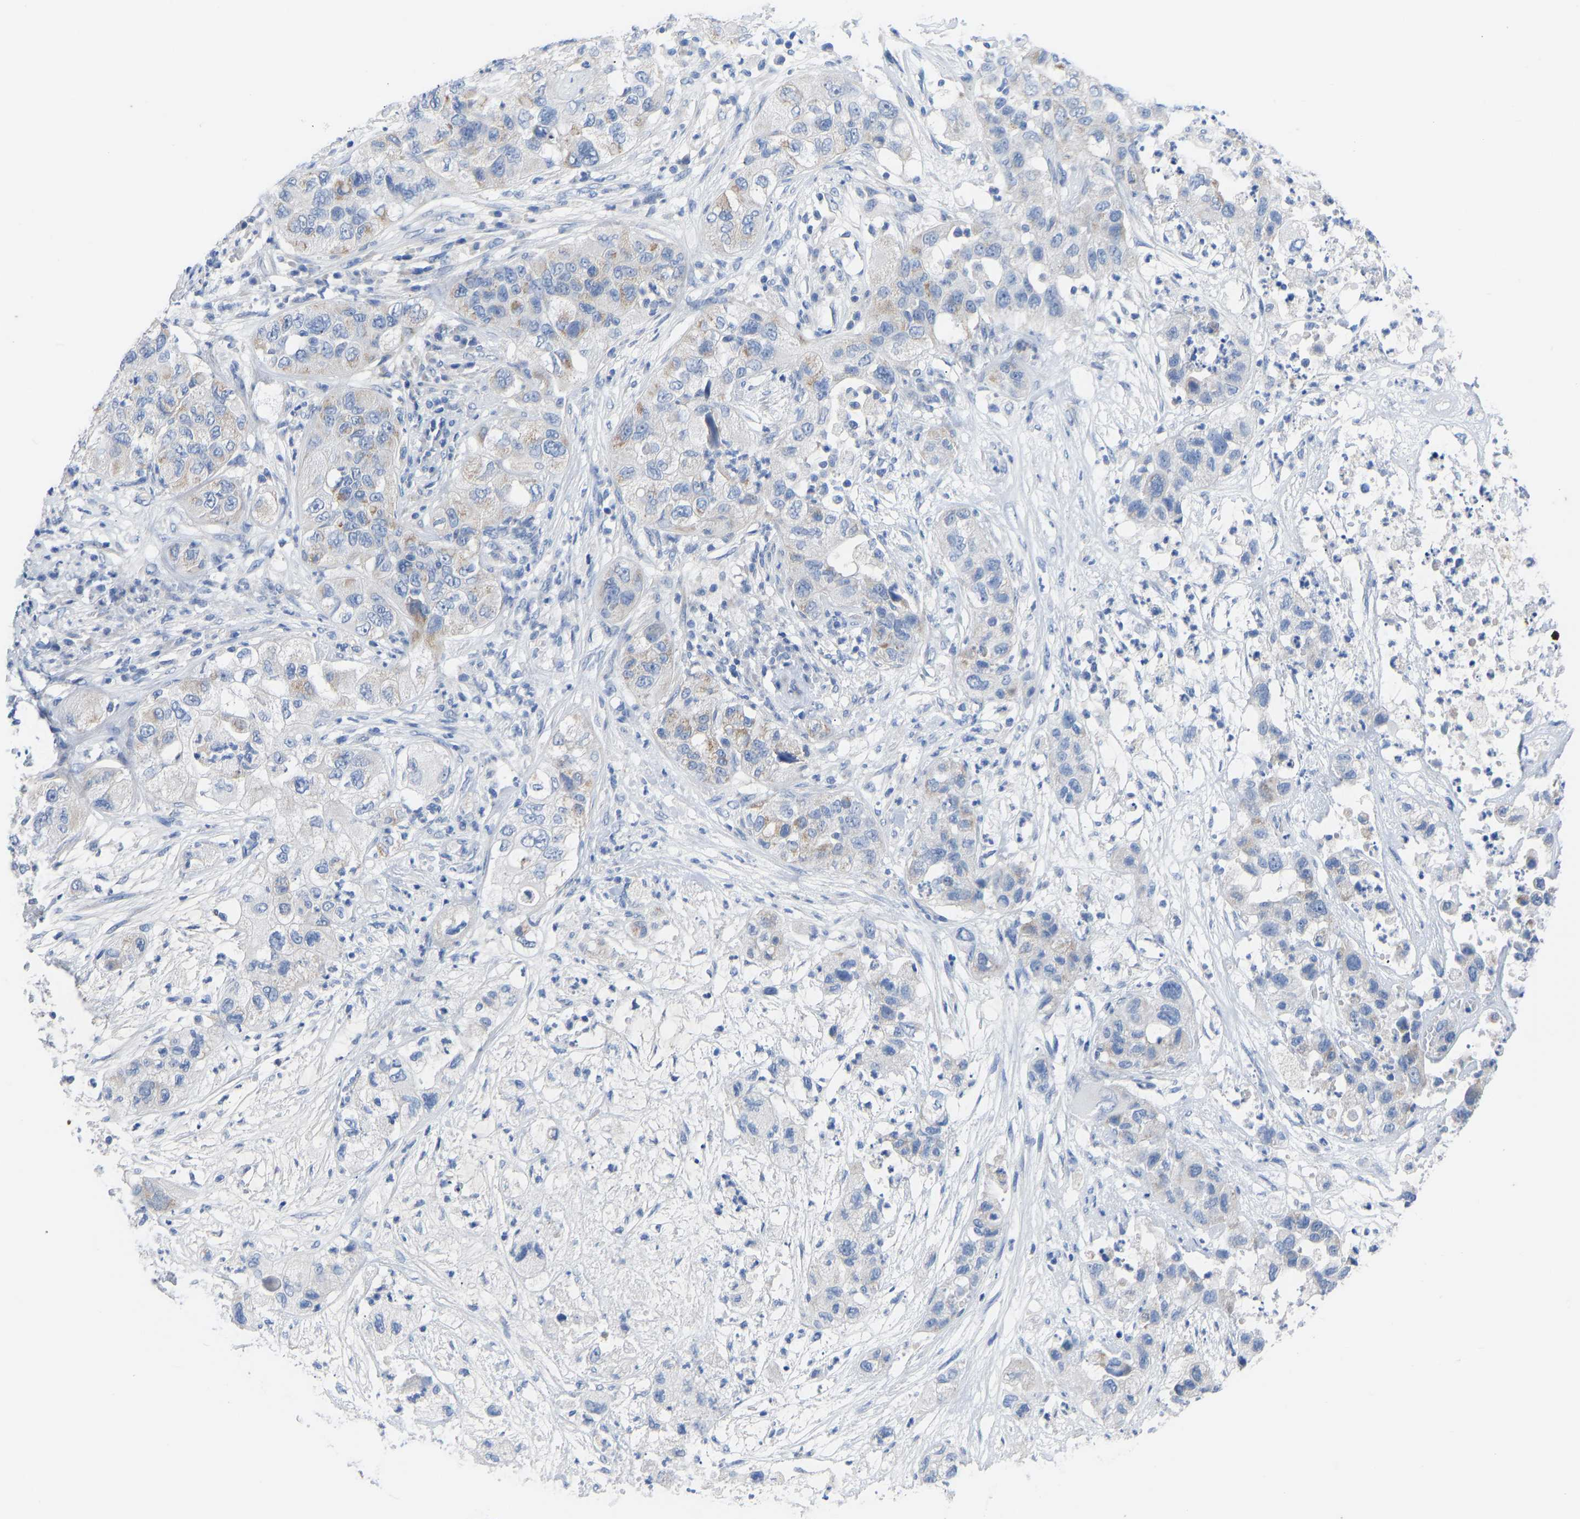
{"staining": {"intensity": "moderate", "quantity": "<25%", "location": "cytoplasmic/membranous"}, "tissue": "pancreatic cancer", "cell_type": "Tumor cells", "image_type": "cancer", "snomed": [{"axis": "morphology", "description": "Adenocarcinoma, NOS"}, {"axis": "topography", "description": "Pancreas"}], "caption": "About <25% of tumor cells in adenocarcinoma (pancreatic) show moderate cytoplasmic/membranous protein staining as visualized by brown immunohistochemical staining.", "gene": "OLIG2", "patient": {"sex": "female", "age": 78}}